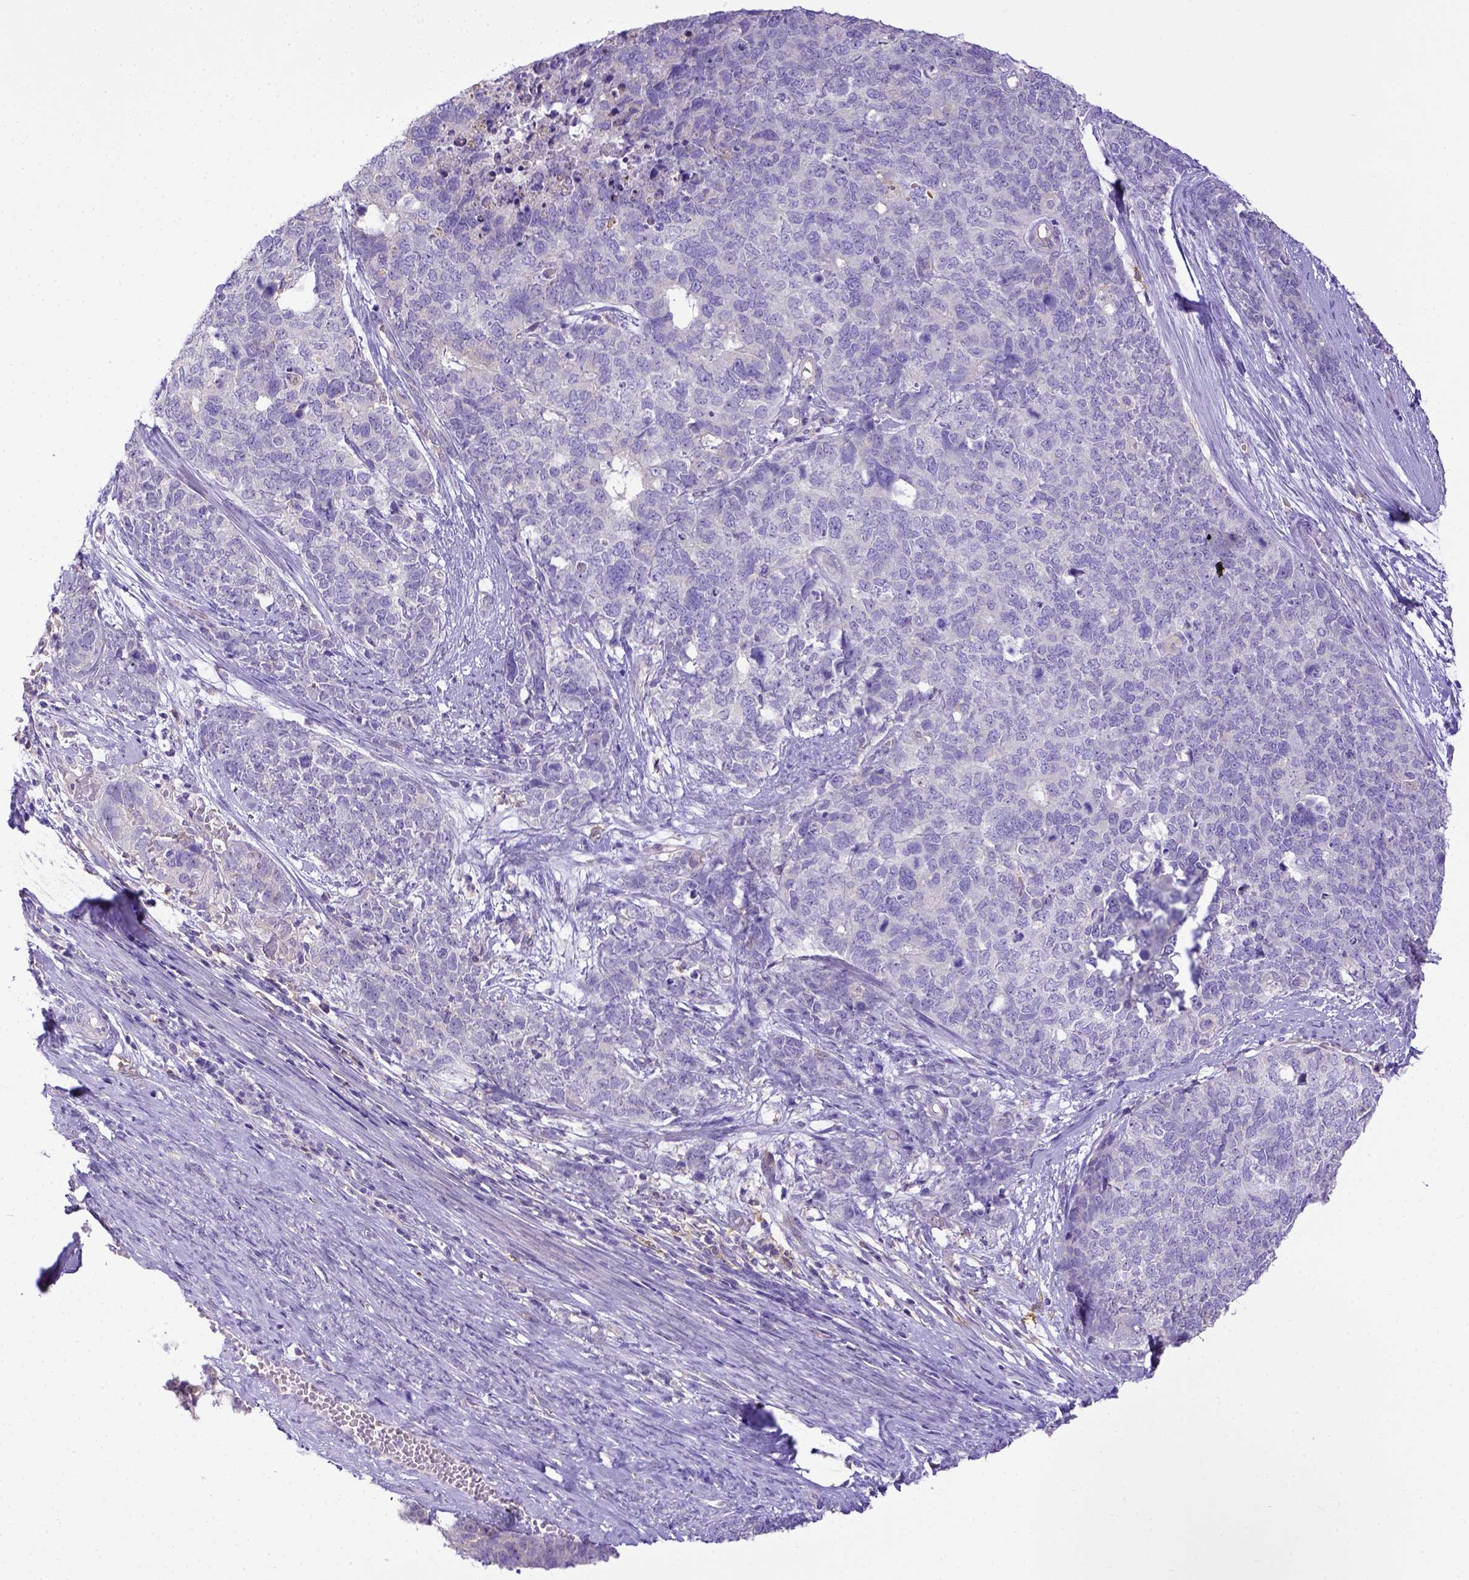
{"staining": {"intensity": "negative", "quantity": "none", "location": "none"}, "tissue": "cervical cancer", "cell_type": "Tumor cells", "image_type": "cancer", "snomed": [{"axis": "morphology", "description": "Squamous cell carcinoma, NOS"}, {"axis": "topography", "description": "Cervix"}], "caption": "Tumor cells are negative for brown protein staining in cervical cancer (squamous cell carcinoma).", "gene": "CD40", "patient": {"sex": "female", "age": 63}}